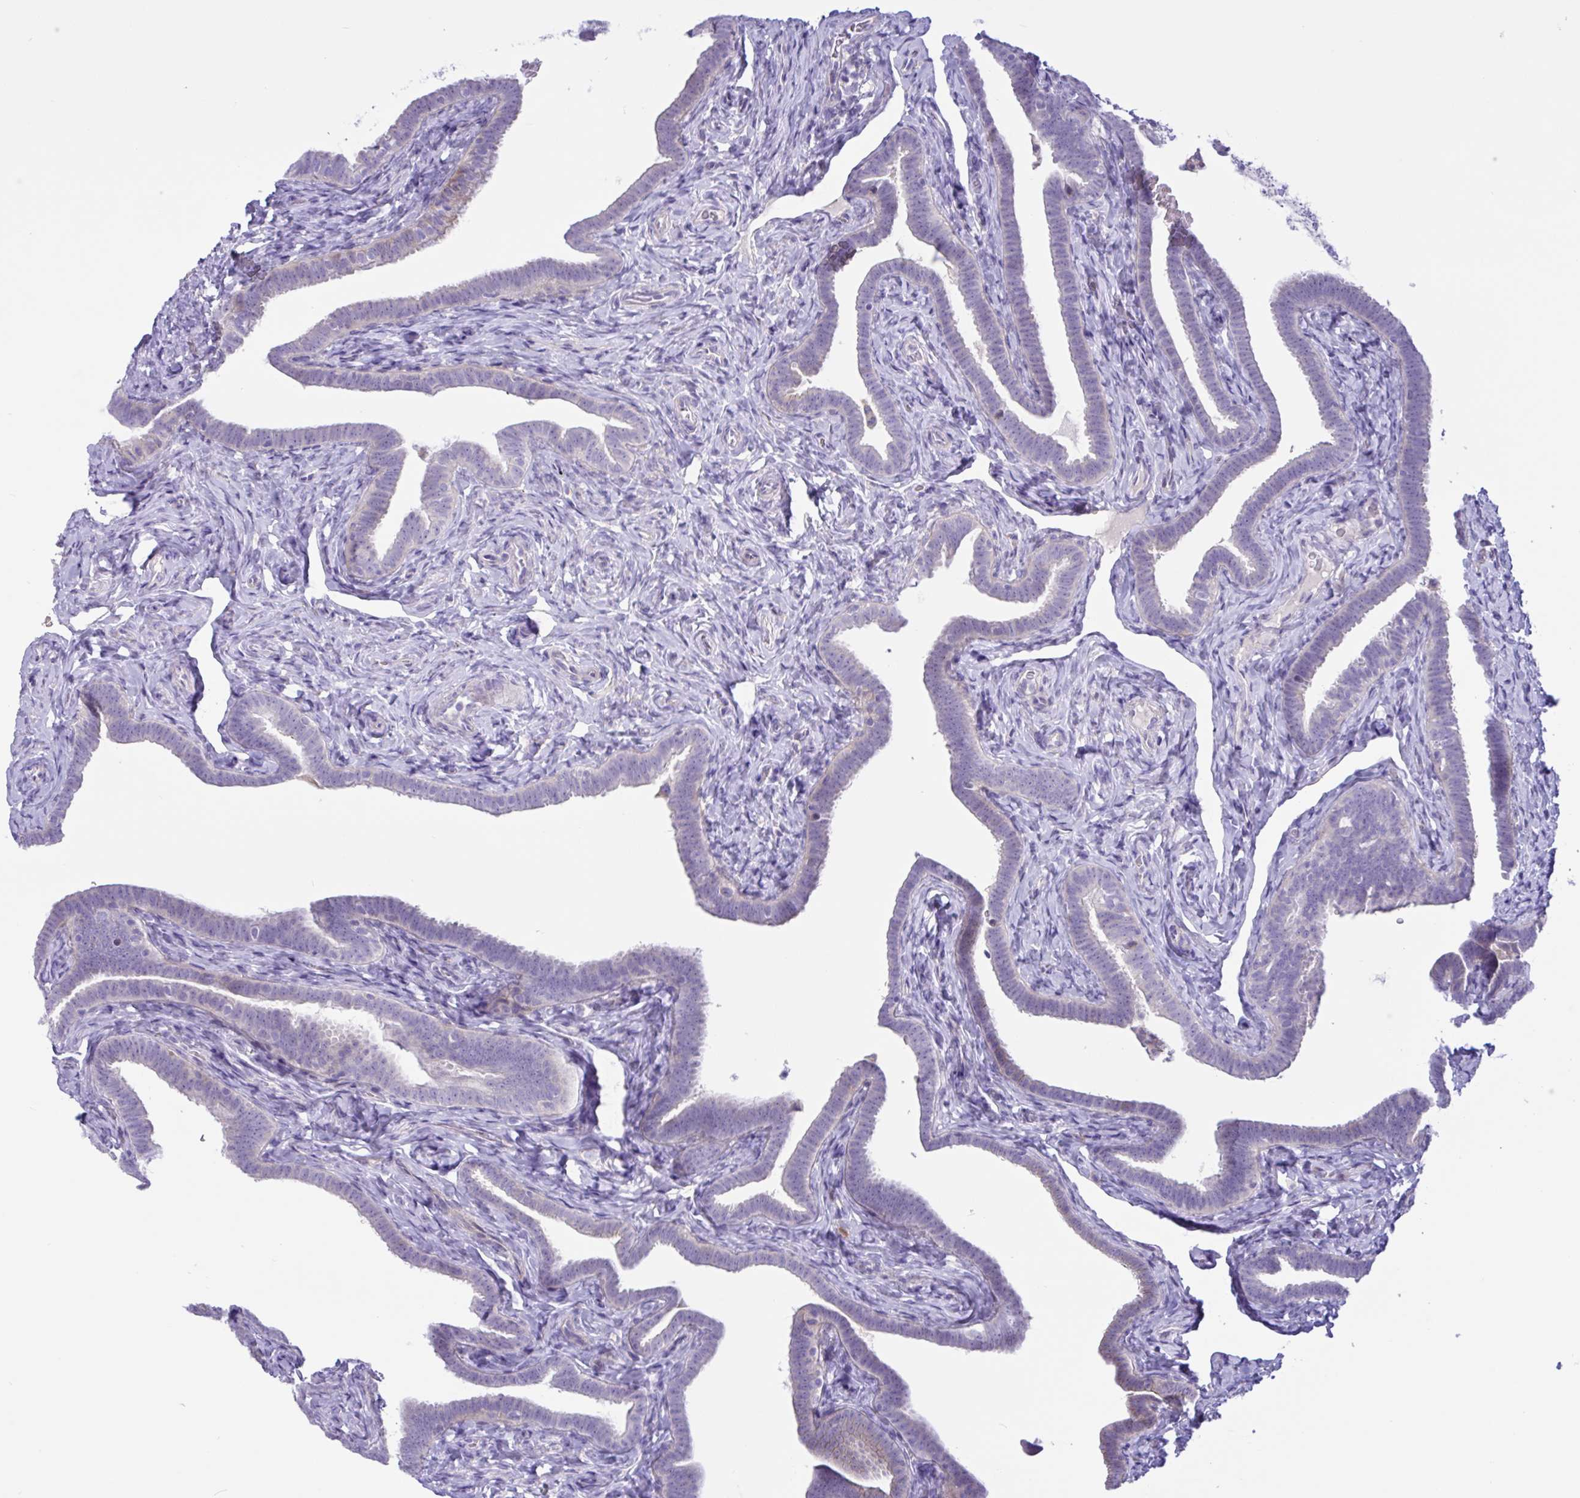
{"staining": {"intensity": "negative", "quantity": "none", "location": "none"}, "tissue": "fallopian tube", "cell_type": "Glandular cells", "image_type": "normal", "snomed": [{"axis": "morphology", "description": "Normal tissue, NOS"}, {"axis": "topography", "description": "Fallopian tube"}], "caption": "Immunohistochemistry (IHC) of benign fallopian tube displays no staining in glandular cells.", "gene": "DSC3", "patient": {"sex": "female", "age": 69}}